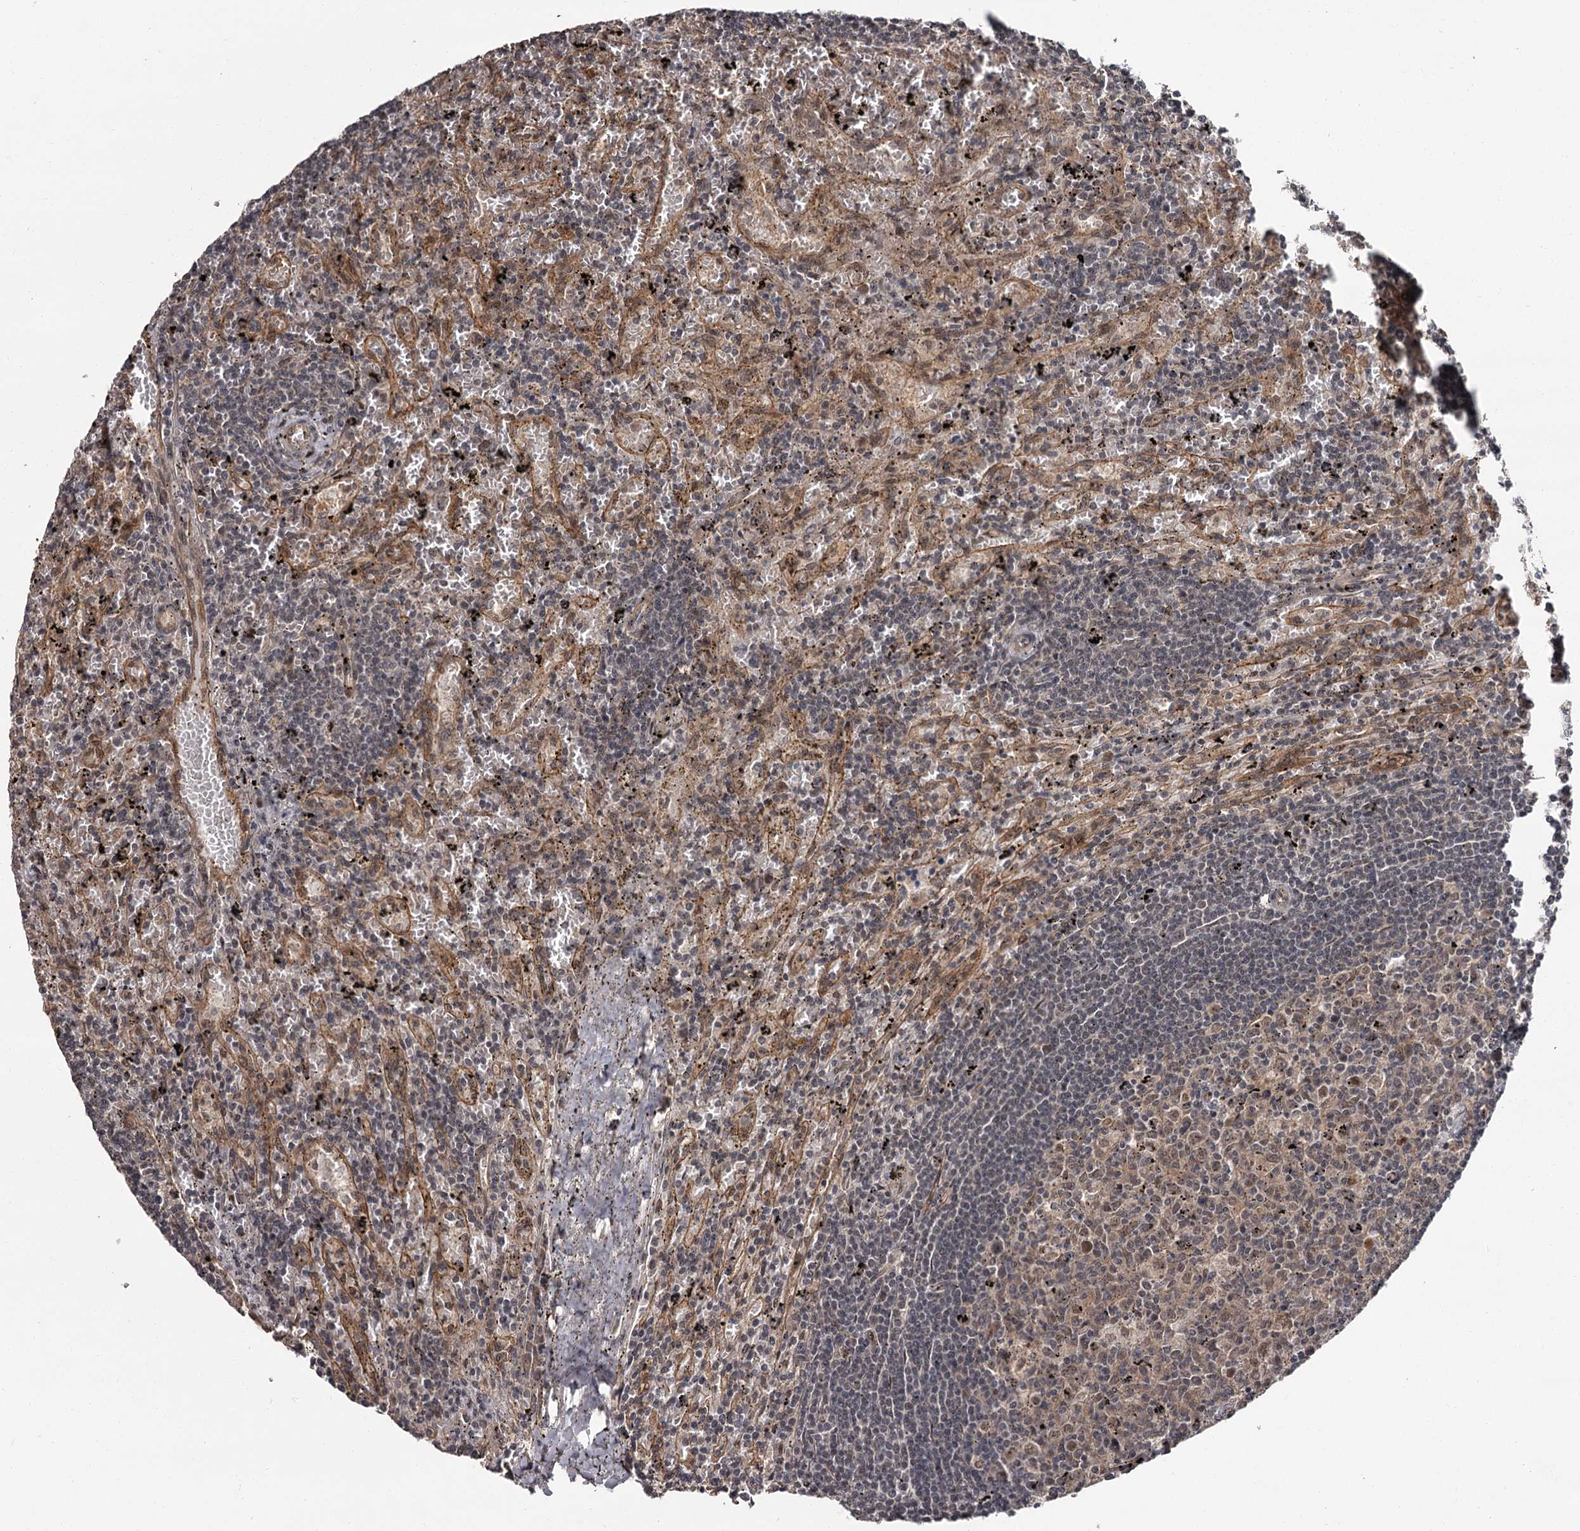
{"staining": {"intensity": "negative", "quantity": "none", "location": "none"}, "tissue": "lymphoma", "cell_type": "Tumor cells", "image_type": "cancer", "snomed": [{"axis": "morphology", "description": "Malignant lymphoma, non-Hodgkin's type, Low grade"}, {"axis": "topography", "description": "Spleen"}], "caption": "An IHC histopathology image of lymphoma is shown. There is no staining in tumor cells of lymphoma. (Immunohistochemistry, brightfield microscopy, high magnification).", "gene": "CDC42EP2", "patient": {"sex": "male", "age": 76}}